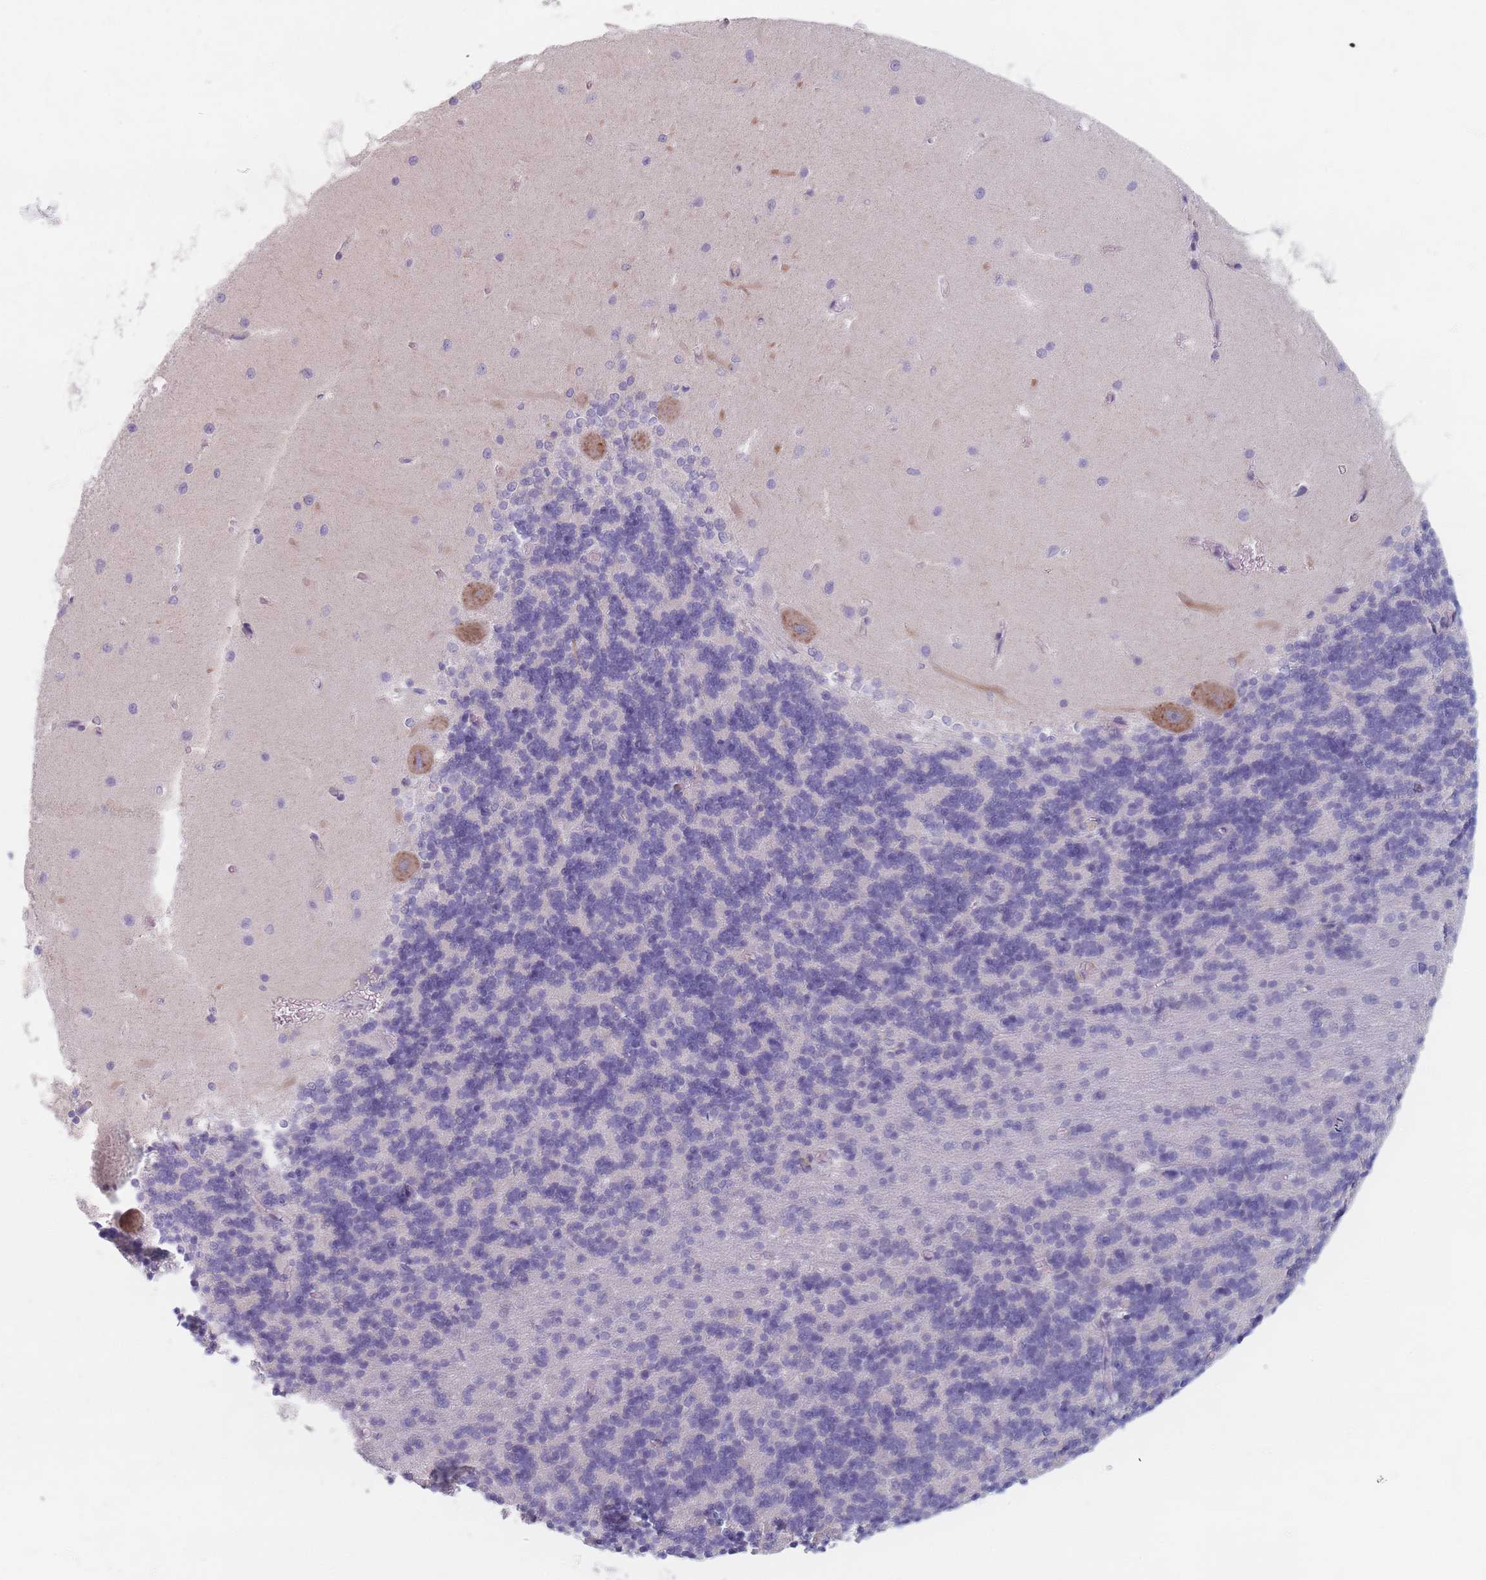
{"staining": {"intensity": "negative", "quantity": "none", "location": "none"}, "tissue": "cerebellum", "cell_type": "Cells in granular layer", "image_type": "normal", "snomed": [{"axis": "morphology", "description": "Normal tissue, NOS"}, {"axis": "topography", "description": "Cerebellum"}], "caption": "An image of human cerebellum is negative for staining in cells in granular layer. (Brightfield microscopy of DAB (3,3'-diaminobenzidine) immunohistochemistry at high magnification).", "gene": "PIGM", "patient": {"sex": "male", "age": 37}}